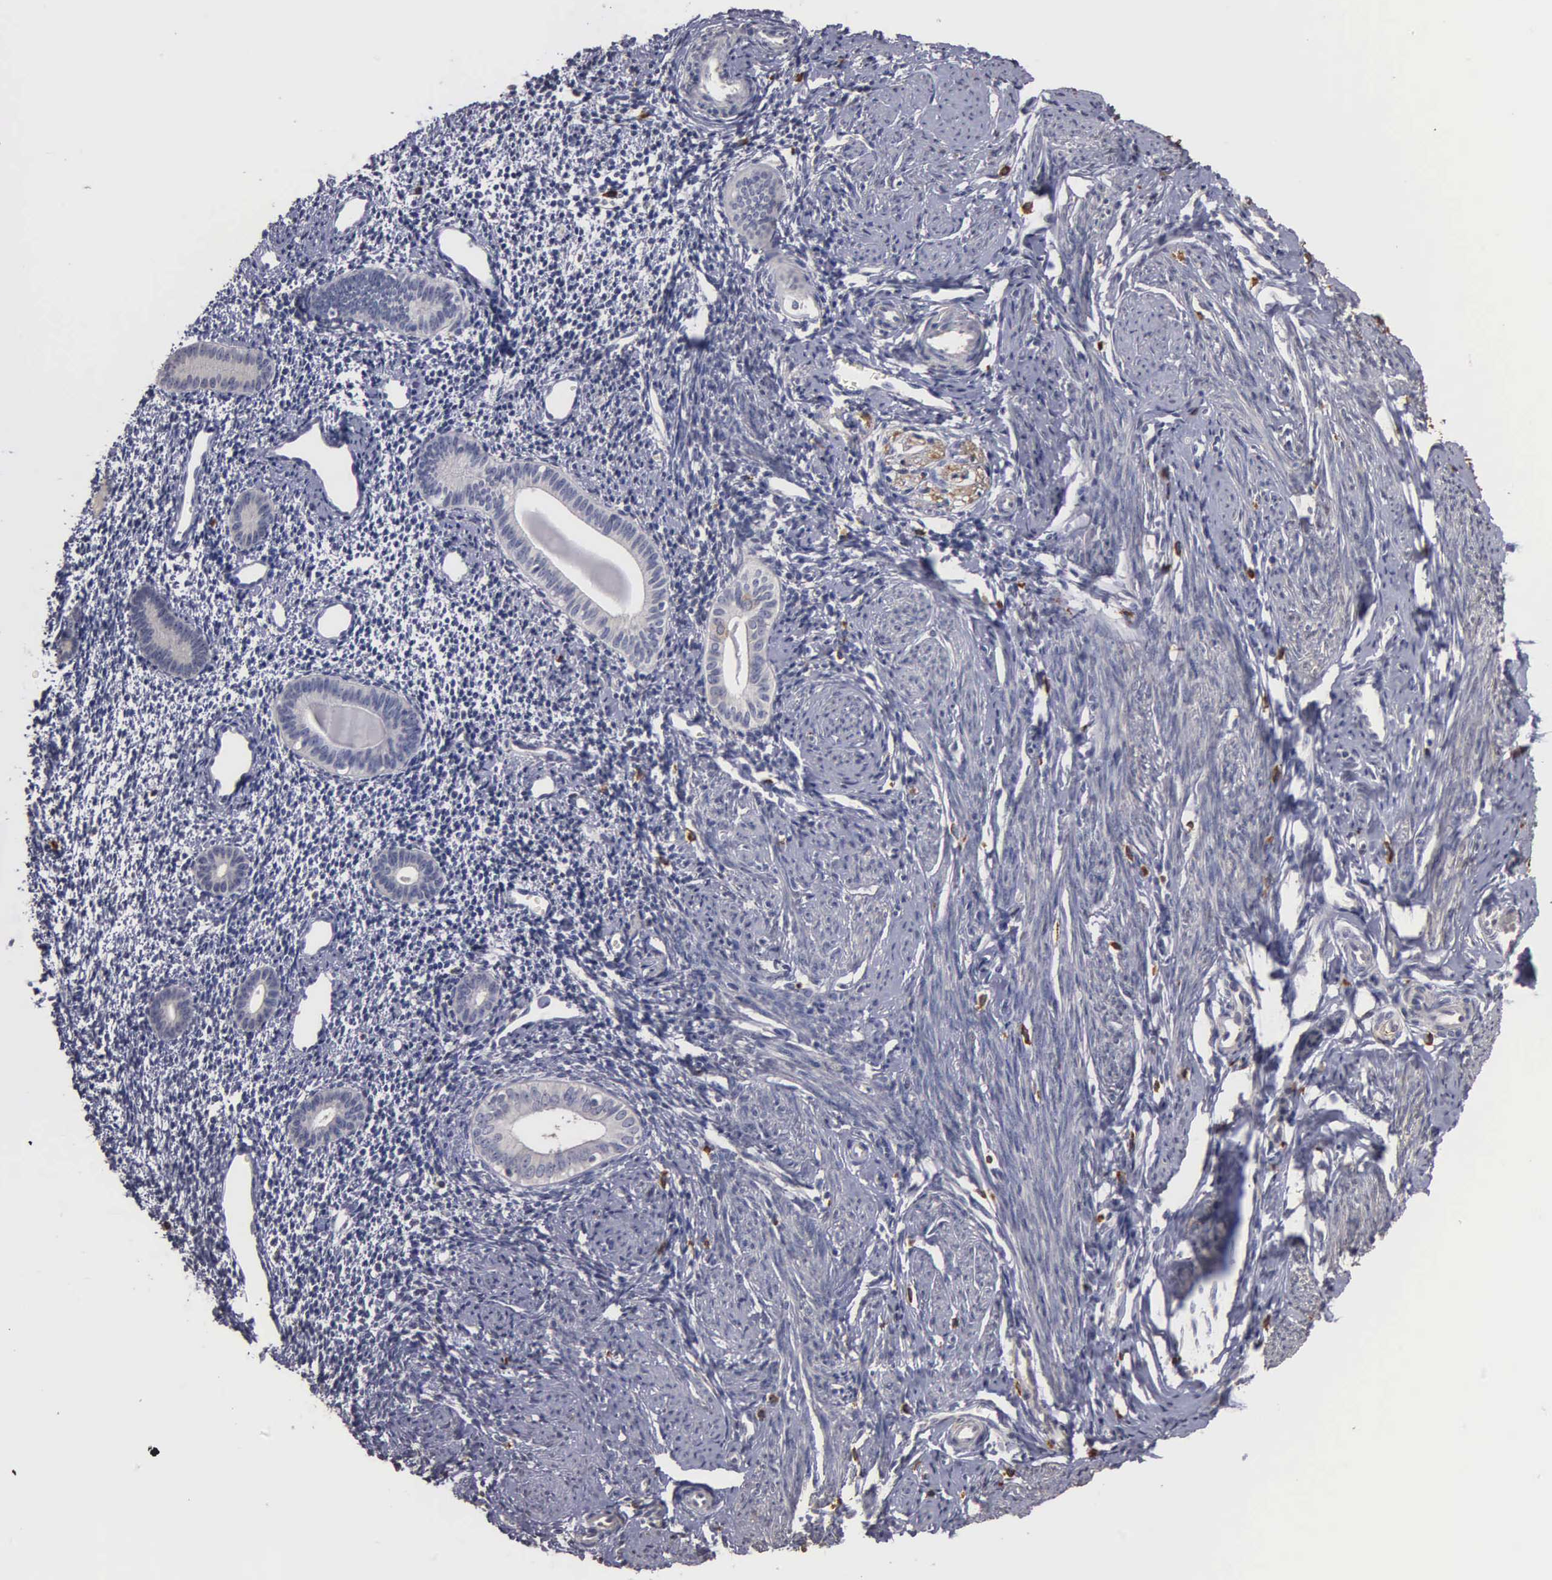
{"staining": {"intensity": "negative", "quantity": "none", "location": "none"}, "tissue": "endometrium", "cell_type": "Cells in endometrial stroma", "image_type": "normal", "snomed": [{"axis": "morphology", "description": "Normal tissue, NOS"}, {"axis": "morphology", "description": "Neoplasm, benign, NOS"}, {"axis": "topography", "description": "Uterus"}], "caption": "Immunohistochemistry of benign endometrium shows no expression in cells in endometrial stroma.", "gene": "ENO3", "patient": {"sex": "female", "age": 55}}